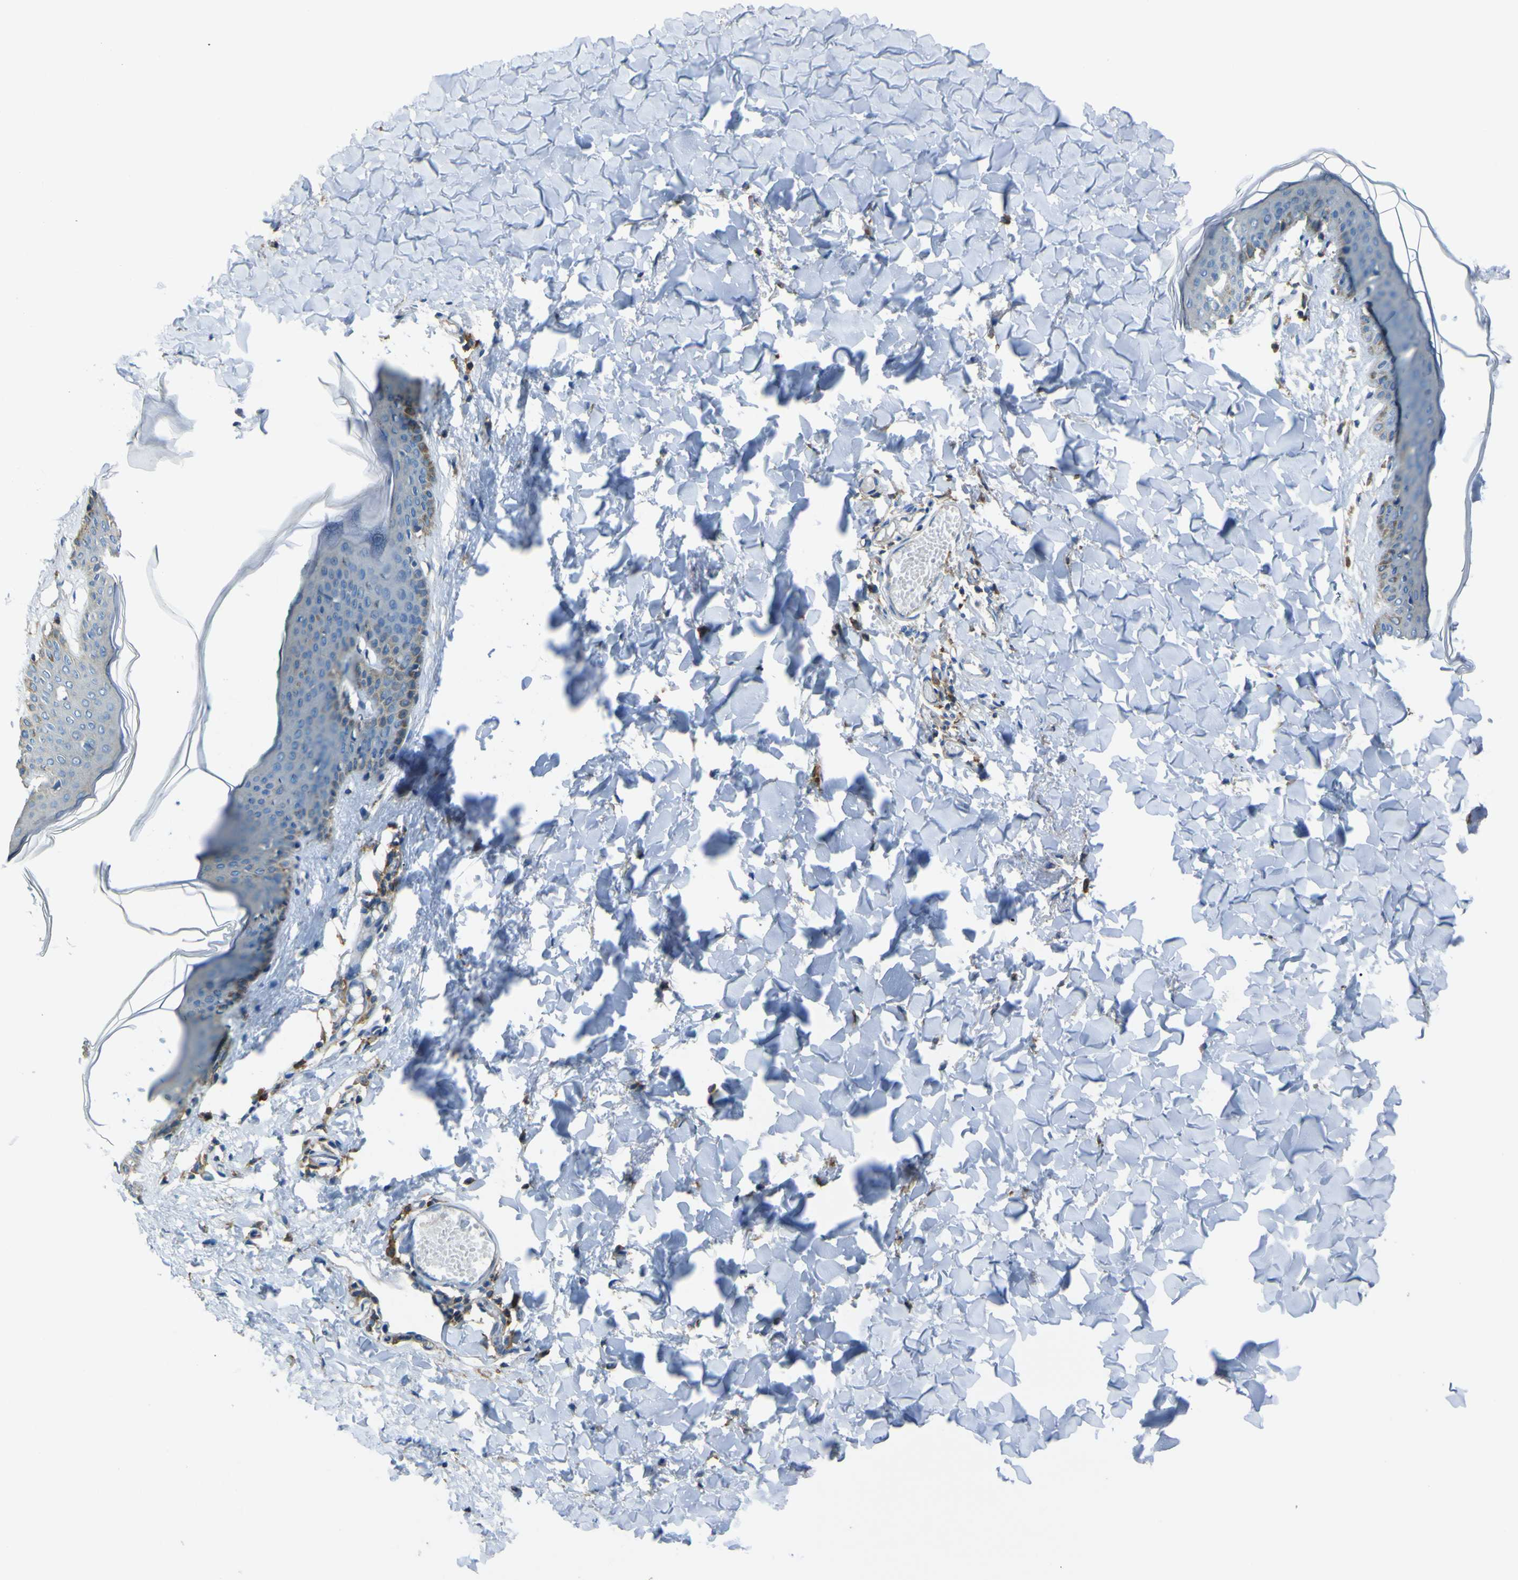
{"staining": {"intensity": "moderate", "quantity": "25%-75%", "location": "cytoplasmic/membranous"}, "tissue": "skin", "cell_type": "Fibroblasts", "image_type": "normal", "snomed": [{"axis": "morphology", "description": "Normal tissue, NOS"}, {"axis": "topography", "description": "Skin"}], "caption": "Immunohistochemical staining of benign human skin demonstrates moderate cytoplasmic/membranous protein staining in about 25%-75% of fibroblasts. Nuclei are stained in blue.", "gene": "LAIR1", "patient": {"sex": "female", "age": 17}}